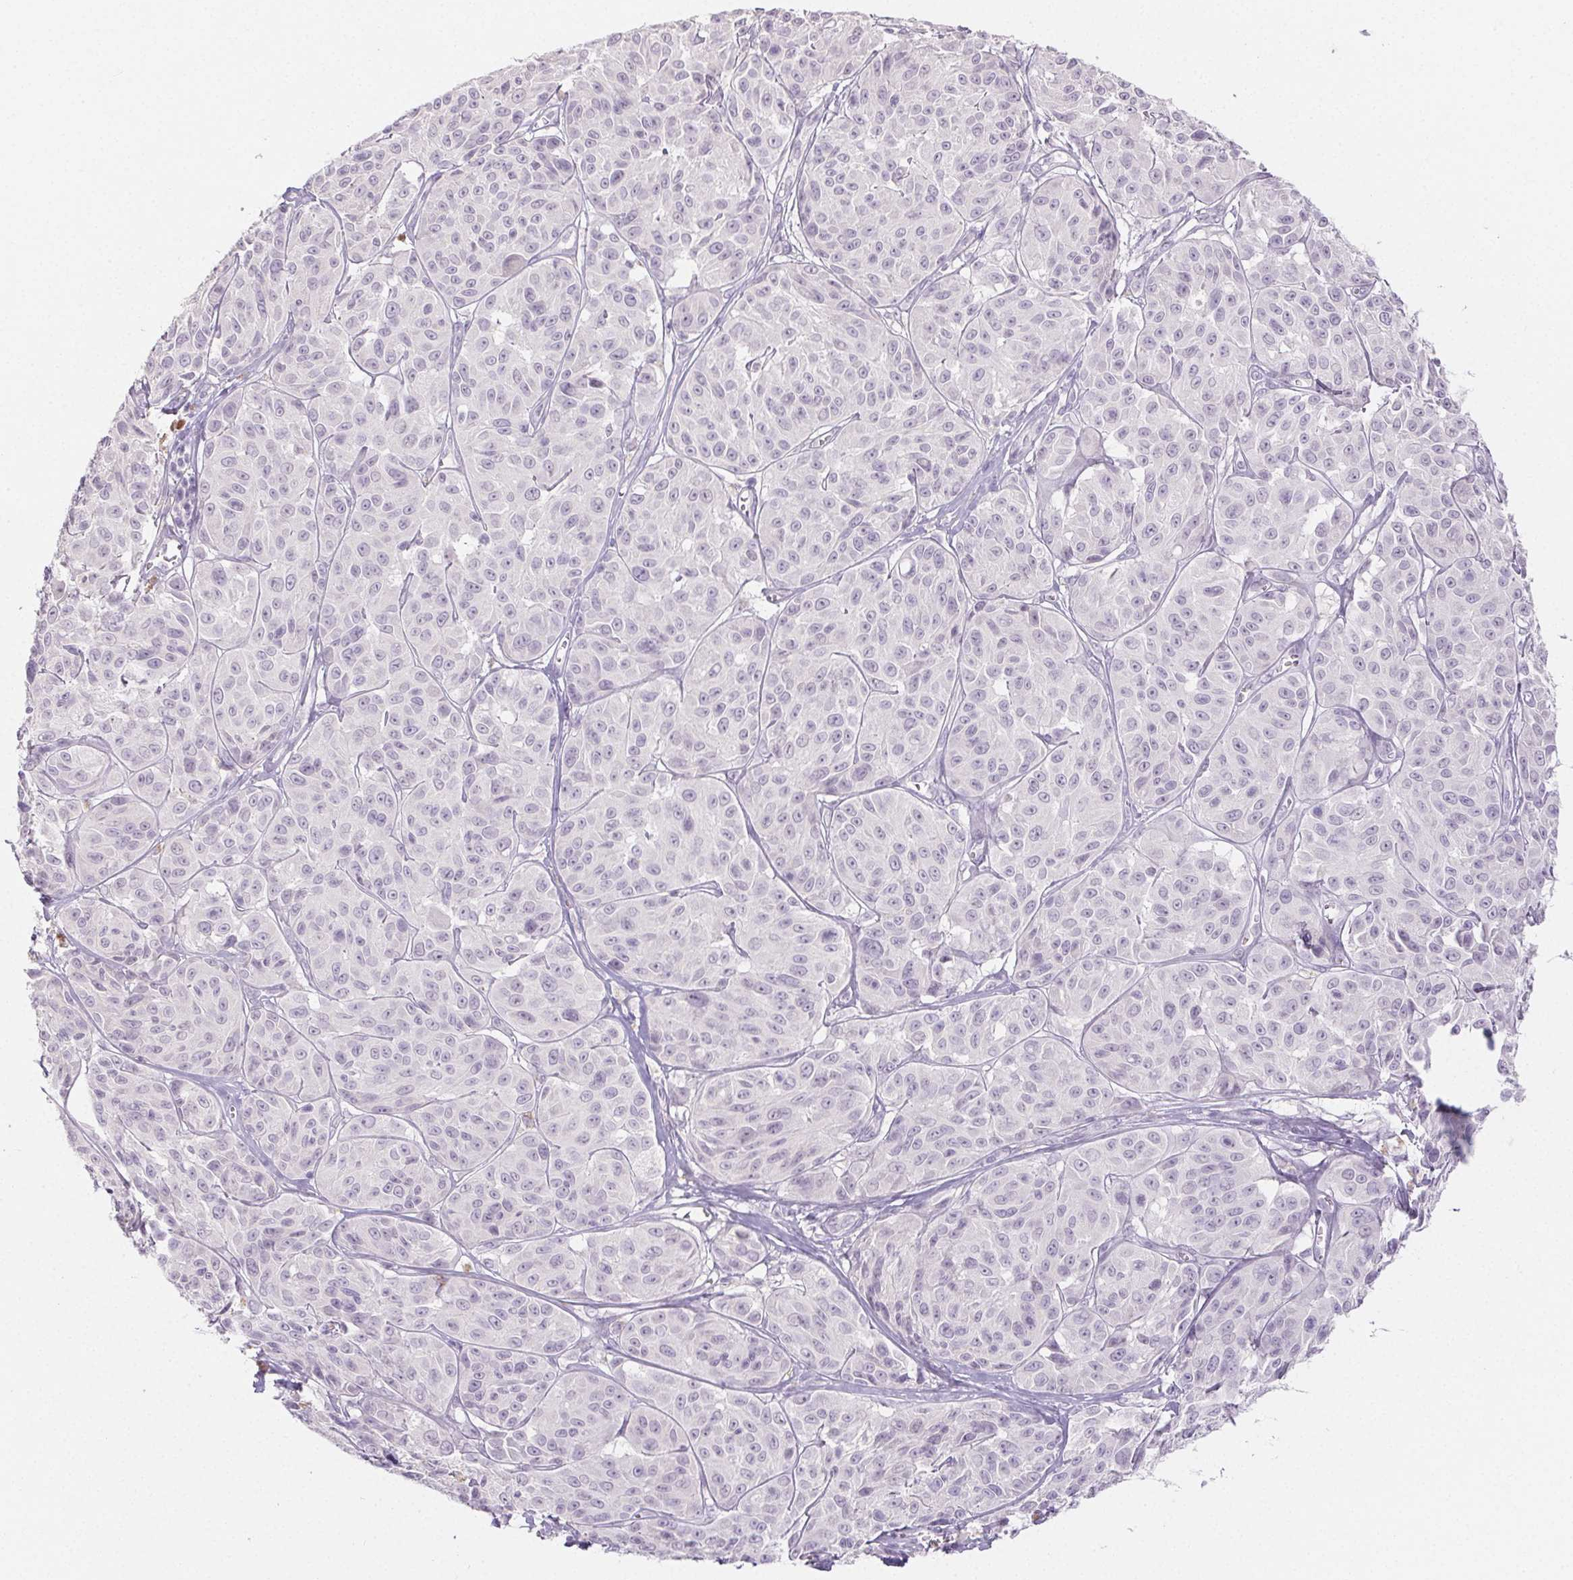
{"staining": {"intensity": "negative", "quantity": "none", "location": "none"}, "tissue": "melanoma", "cell_type": "Tumor cells", "image_type": "cancer", "snomed": [{"axis": "morphology", "description": "Malignant melanoma, NOS"}, {"axis": "topography", "description": "Skin"}], "caption": "Human malignant melanoma stained for a protein using immunohistochemistry (IHC) exhibits no positivity in tumor cells.", "gene": "PI3", "patient": {"sex": "male", "age": 91}}